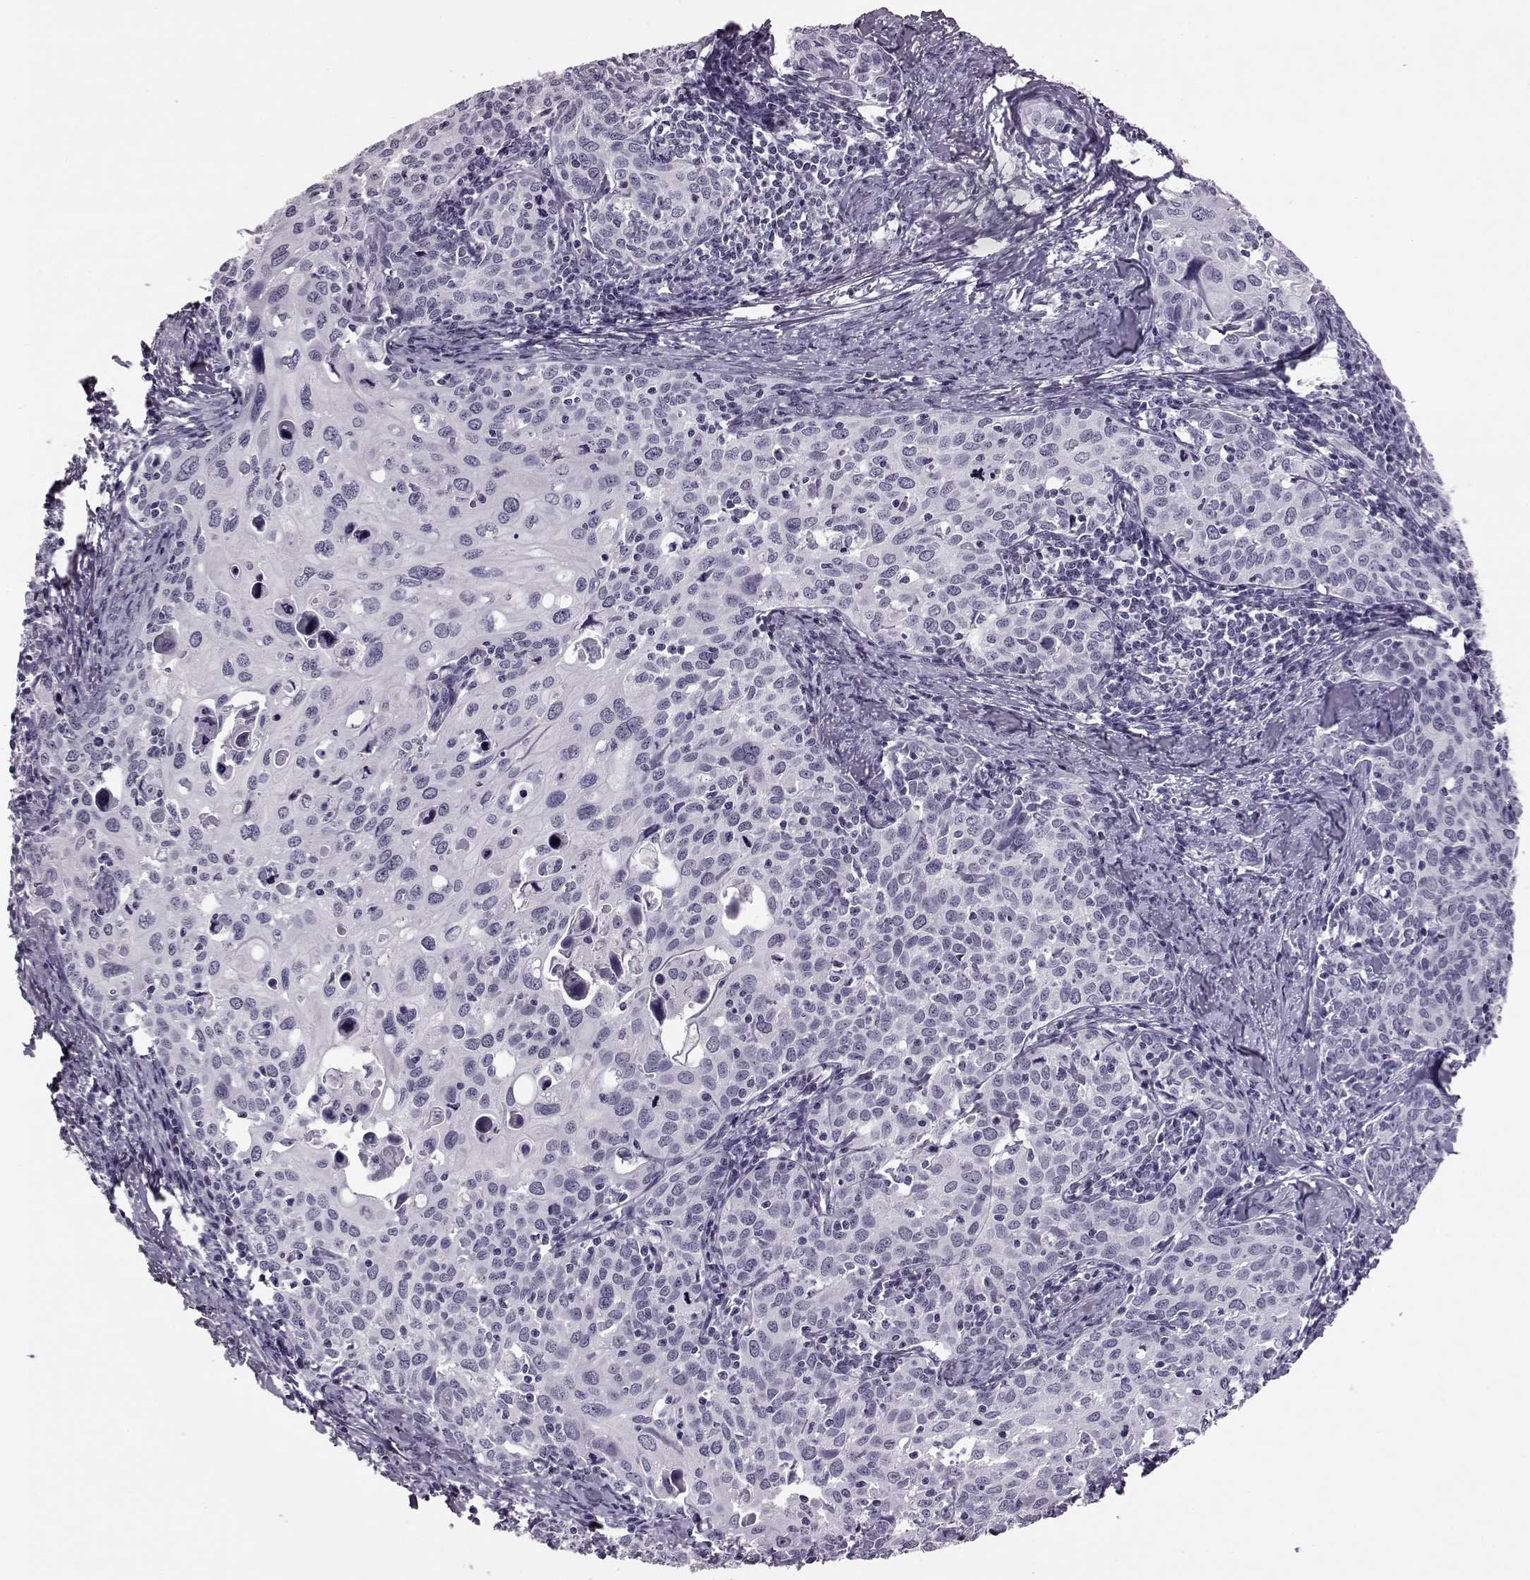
{"staining": {"intensity": "negative", "quantity": "none", "location": "none"}, "tissue": "cervical cancer", "cell_type": "Tumor cells", "image_type": "cancer", "snomed": [{"axis": "morphology", "description": "Squamous cell carcinoma, NOS"}, {"axis": "topography", "description": "Cervix"}], "caption": "High power microscopy photomicrograph of an IHC image of cervical squamous cell carcinoma, revealing no significant expression in tumor cells. (IHC, brightfield microscopy, high magnification).", "gene": "ADGRG2", "patient": {"sex": "female", "age": 62}}